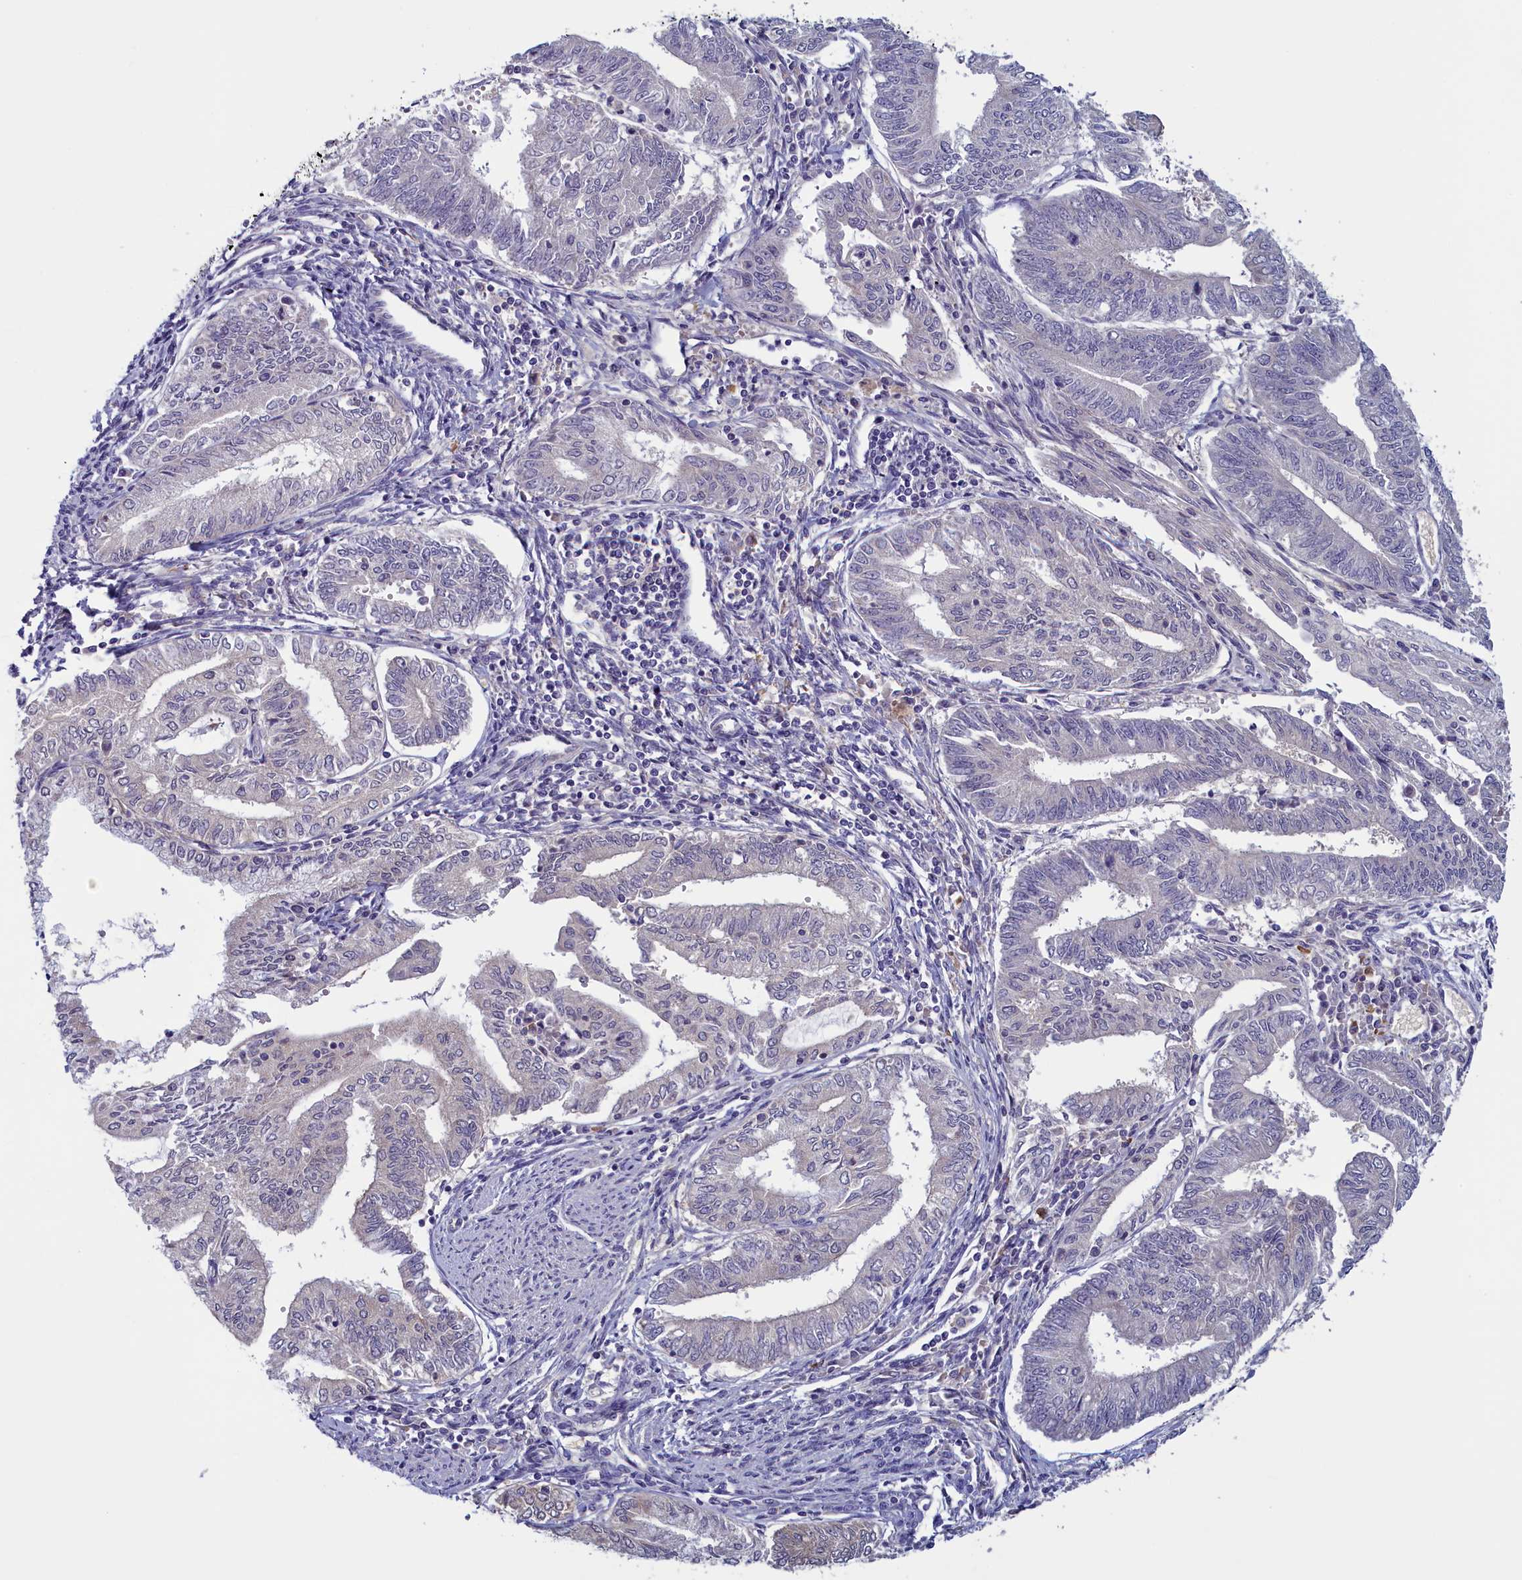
{"staining": {"intensity": "negative", "quantity": "none", "location": "none"}, "tissue": "endometrial cancer", "cell_type": "Tumor cells", "image_type": "cancer", "snomed": [{"axis": "morphology", "description": "Adenocarcinoma, NOS"}, {"axis": "topography", "description": "Endometrium"}], "caption": "A micrograph of adenocarcinoma (endometrial) stained for a protein reveals no brown staining in tumor cells.", "gene": "NUBP1", "patient": {"sex": "female", "age": 66}}